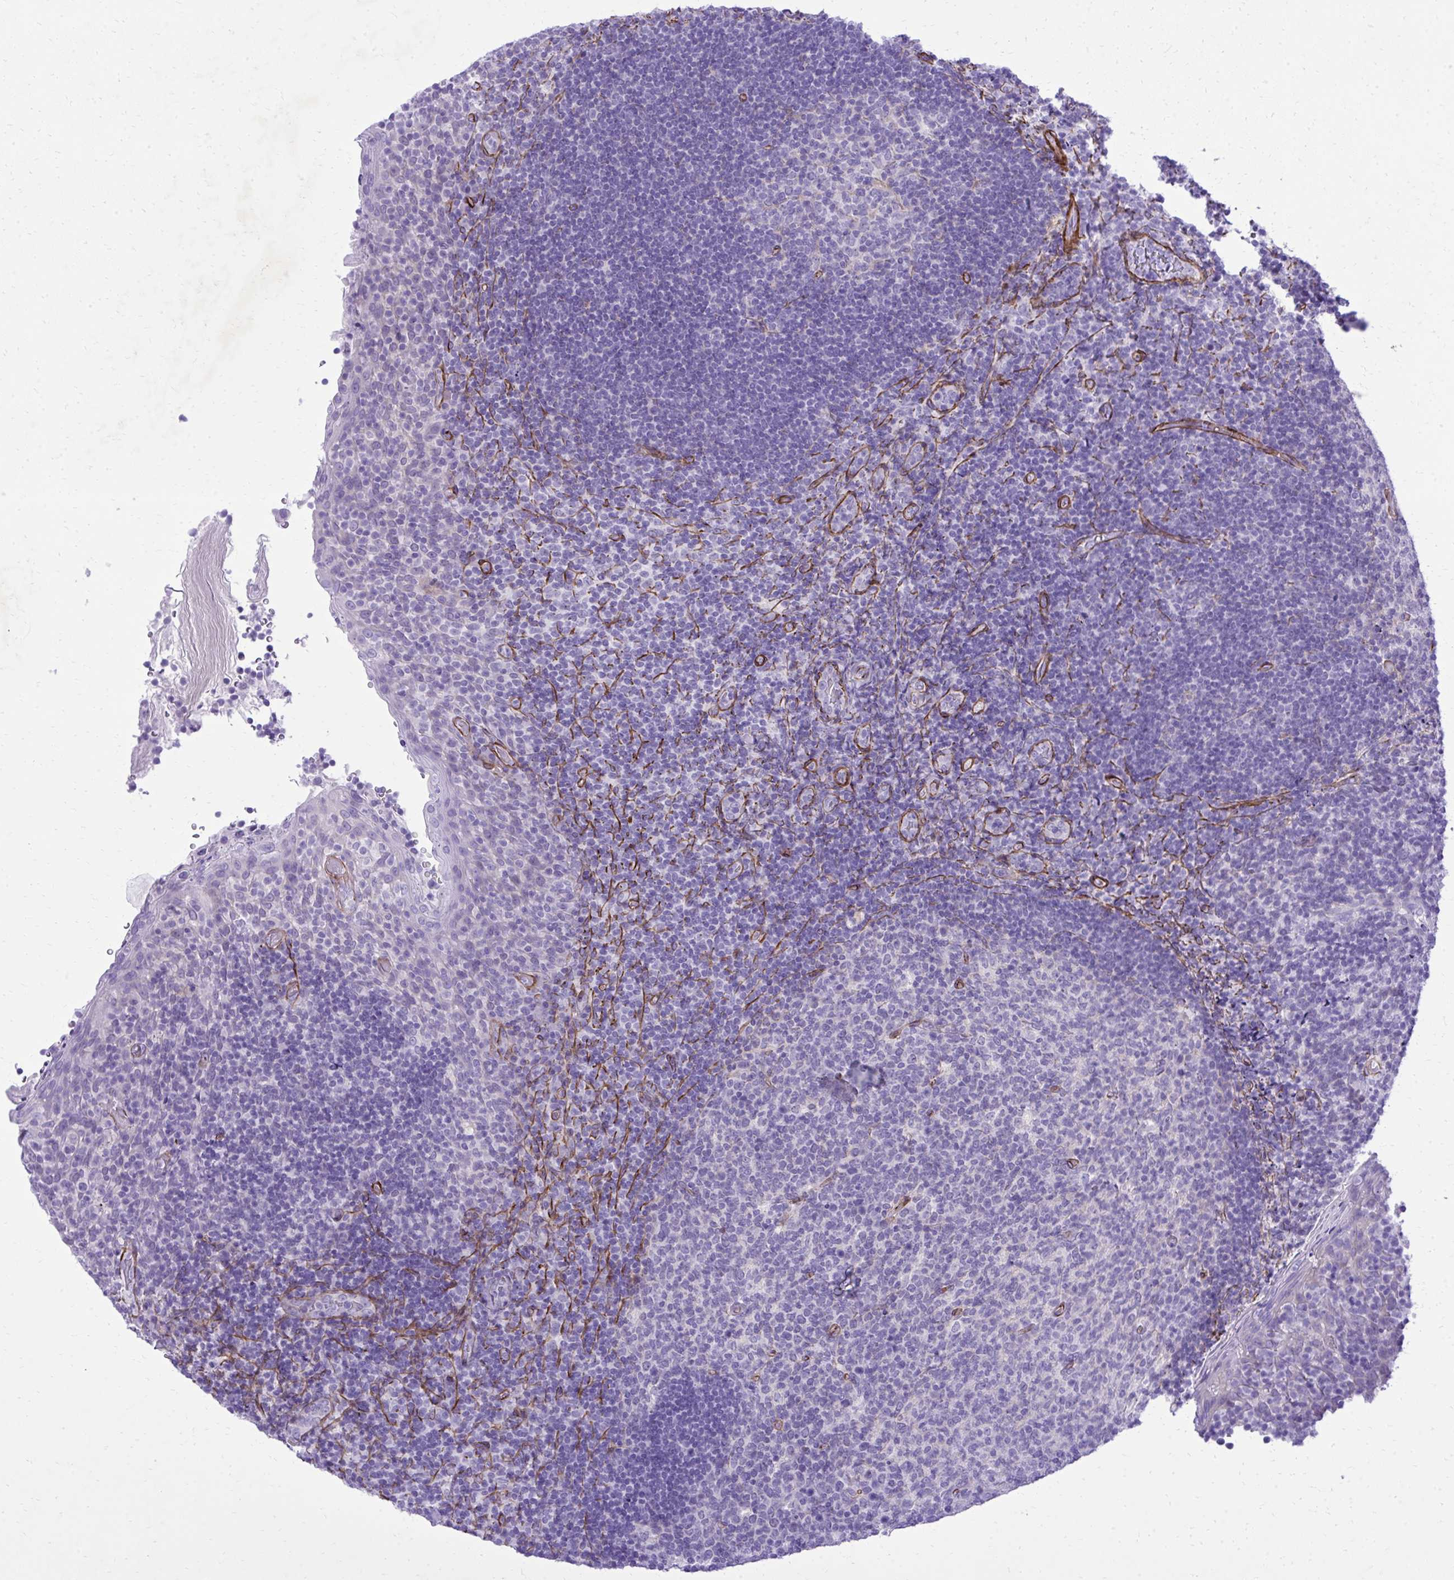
{"staining": {"intensity": "negative", "quantity": "none", "location": "none"}, "tissue": "tonsil", "cell_type": "Germinal center cells", "image_type": "normal", "snomed": [{"axis": "morphology", "description": "Normal tissue, NOS"}, {"axis": "topography", "description": "Tonsil"}], "caption": "A histopathology image of human tonsil is negative for staining in germinal center cells.", "gene": "PITPNM3", "patient": {"sex": "female", "age": 10}}